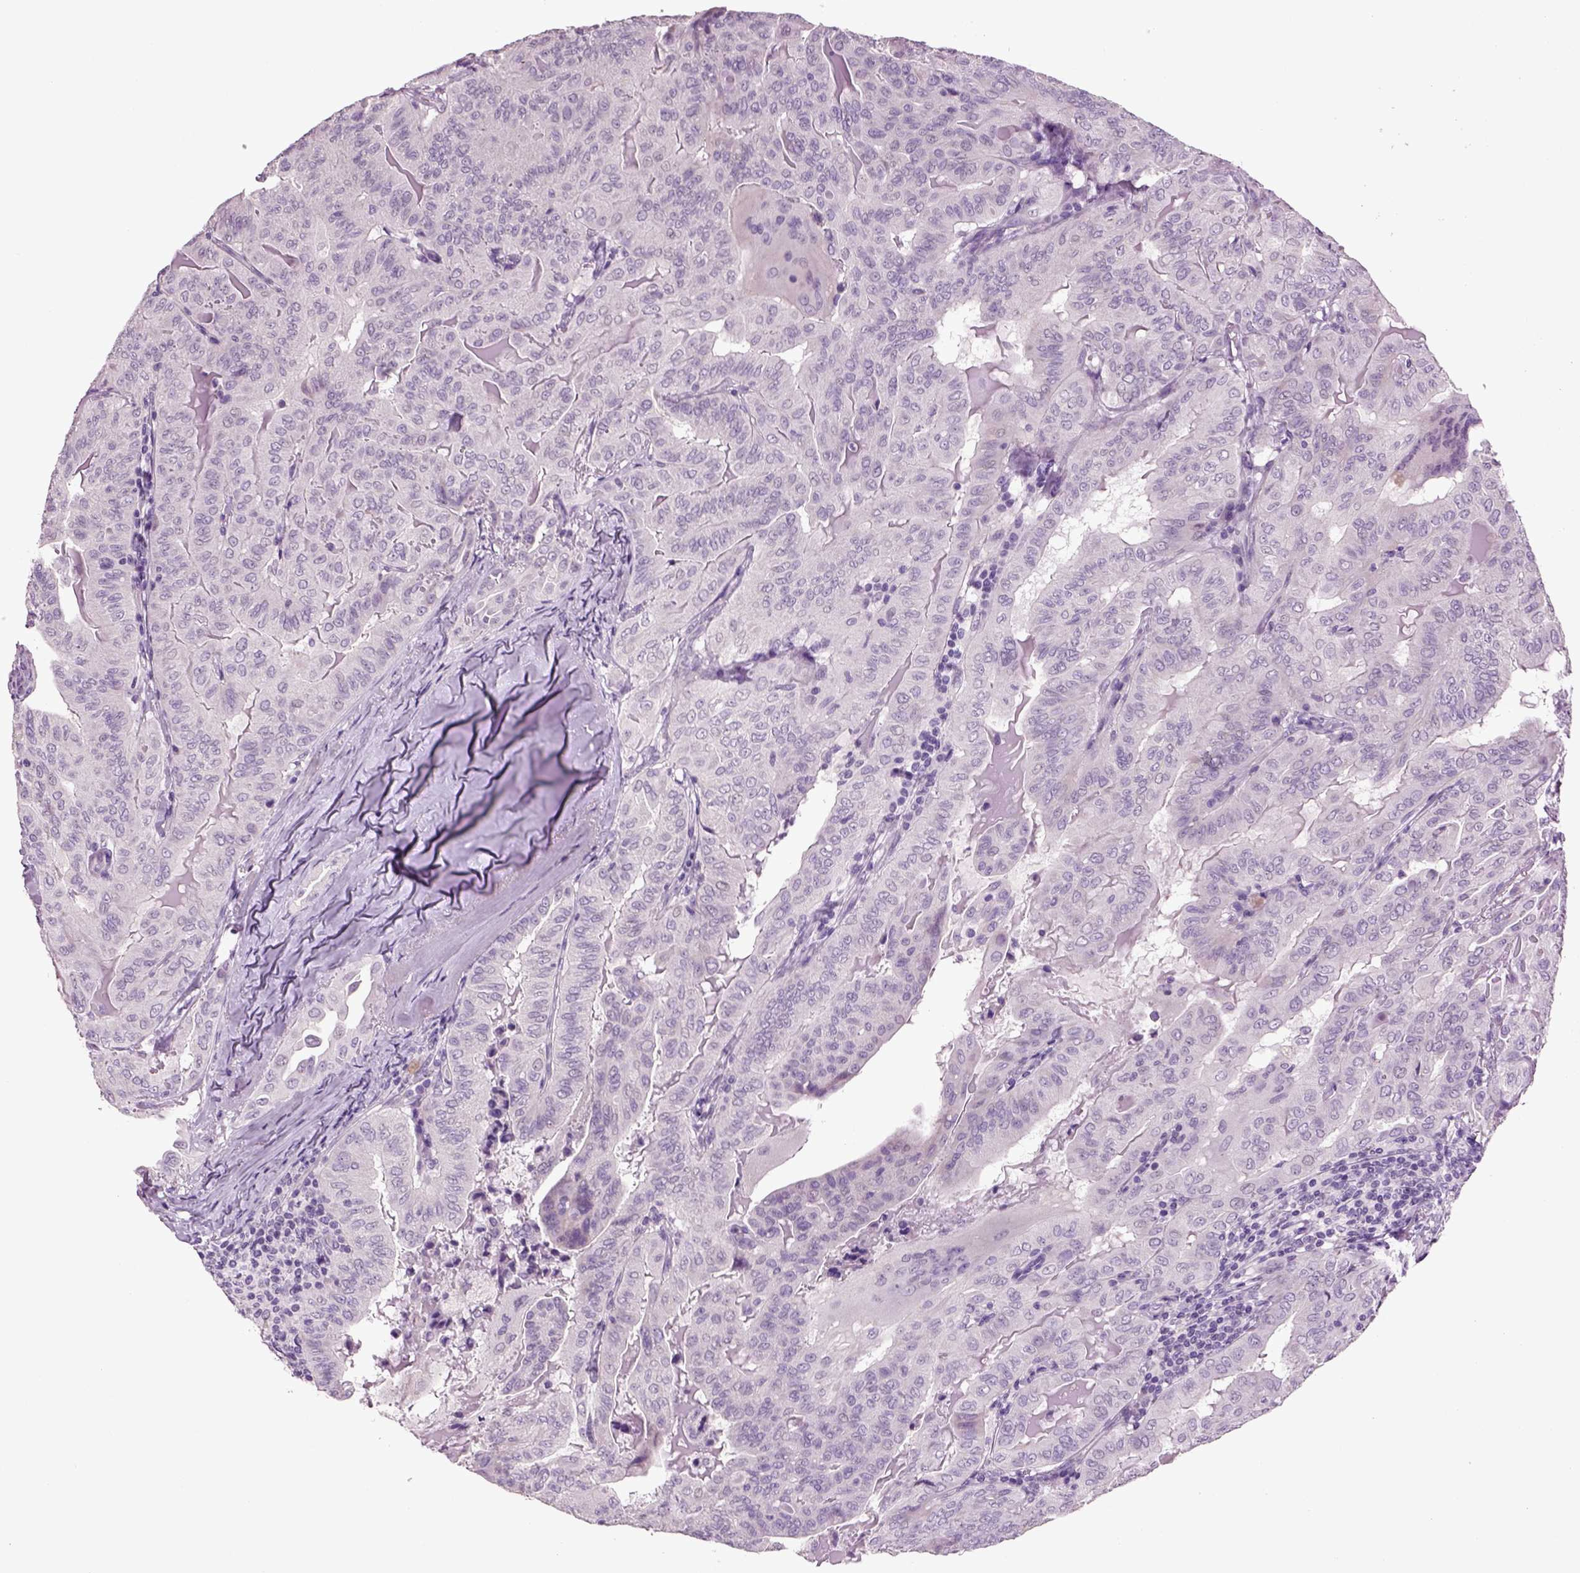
{"staining": {"intensity": "negative", "quantity": "none", "location": "none"}, "tissue": "thyroid cancer", "cell_type": "Tumor cells", "image_type": "cancer", "snomed": [{"axis": "morphology", "description": "Papillary adenocarcinoma, NOS"}, {"axis": "topography", "description": "Thyroid gland"}], "caption": "This is an IHC histopathology image of thyroid papillary adenocarcinoma. There is no staining in tumor cells.", "gene": "SLC17A6", "patient": {"sex": "female", "age": 68}}